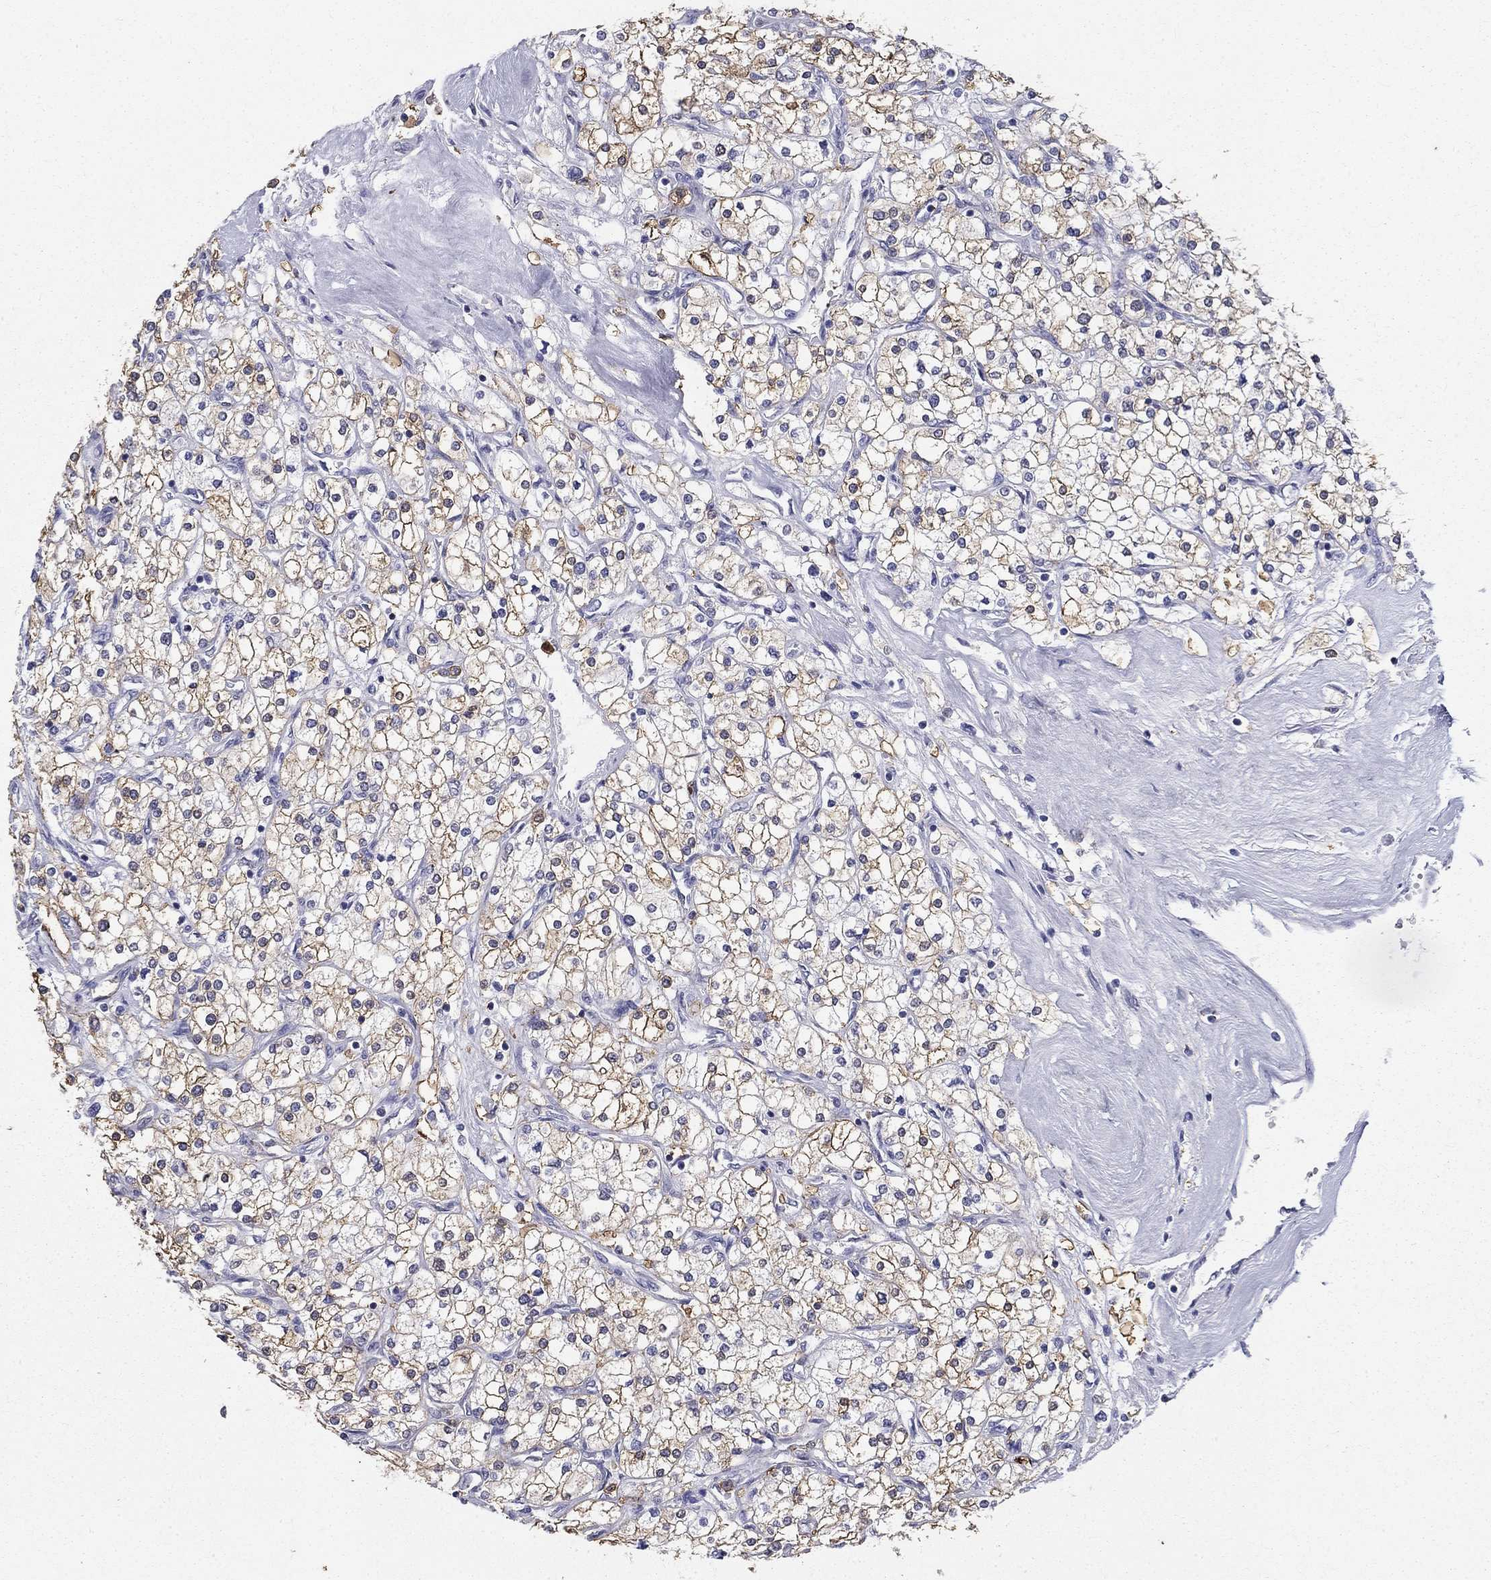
{"staining": {"intensity": "moderate", "quantity": ">75%", "location": "cytoplasmic/membranous"}, "tissue": "renal cancer", "cell_type": "Tumor cells", "image_type": "cancer", "snomed": [{"axis": "morphology", "description": "Adenocarcinoma, NOS"}, {"axis": "topography", "description": "Kidney"}], "caption": "Renal cancer stained for a protein (brown) reveals moderate cytoplasmic/membranous positive positivity in about >75% of tumor cells.", "gene": "IGSF8", "patient": {"sex": "male", "age": 80}}